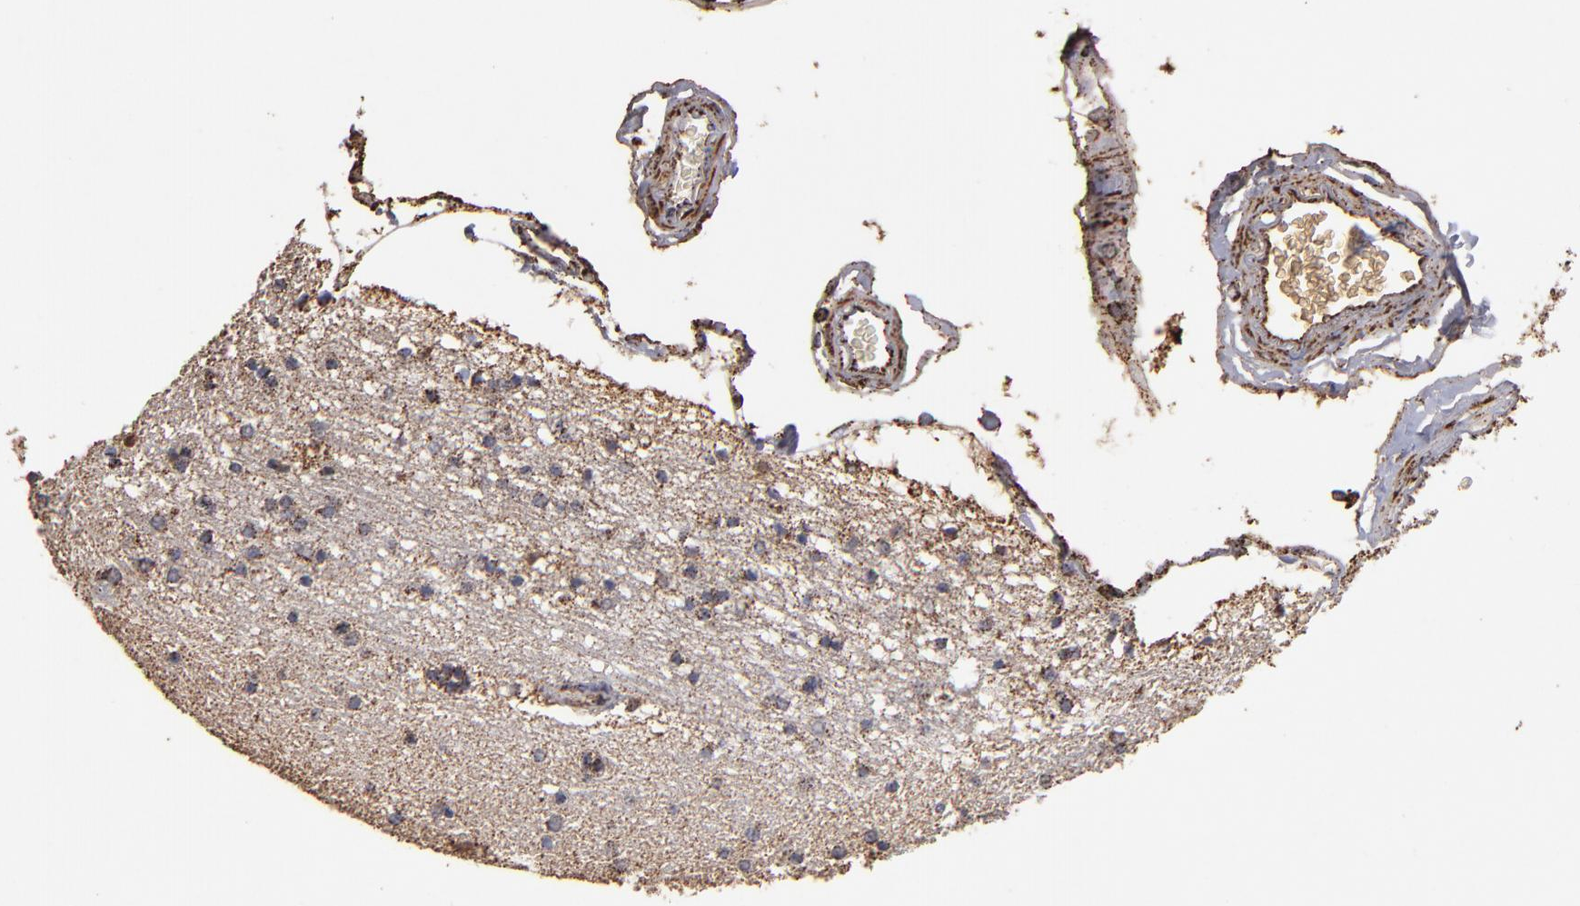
{"staining": {"intensity": "moderate", "quantity": "<25%", "location": "cytoplasmic/membranous"}, "tissue": "hippocampus", "cell_type": "Glial cells", "image_type": "normal", "snomed": [{"axis": "morphology", "description": "Normal tissue, NOS"}, {"axis": "topography", "description": "Hippocampus"}], "caption": "Hippocampus stained for a protein (brown) demonstrates moderate cytoplasmic/membranous positive staining in about <25% of glial cells.", "gene": "SOD2", "patient": {"sex": "female", "age": 54}}